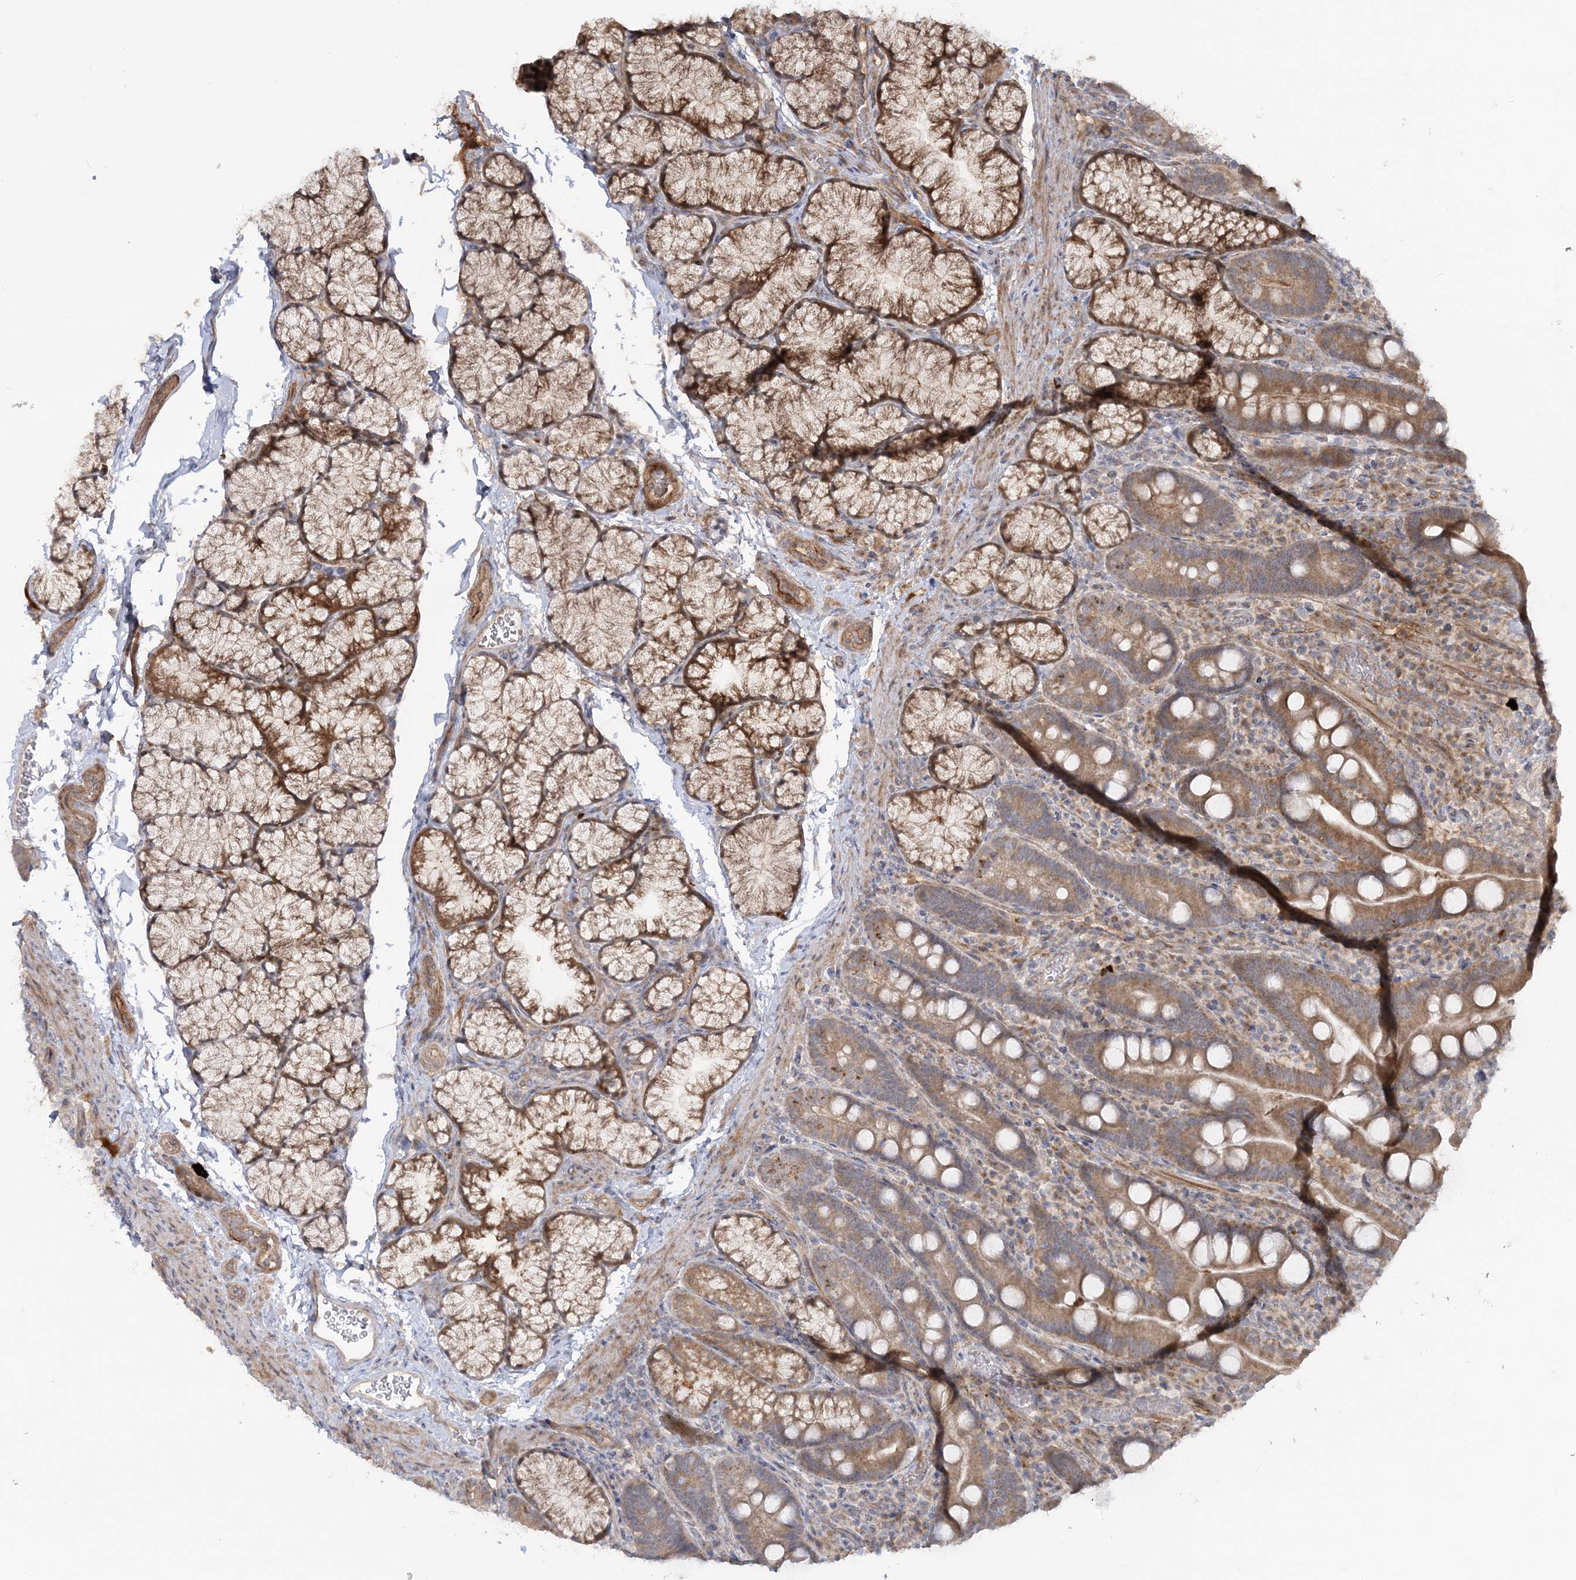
{"staining": {"intensity": "moderate", "quantity": ">75%", "location": "cytoplasmic/membranous"}, "tissue": "duodenum", "cell_type": "Glandular cells", "image_type": "normal", "snomed": [{"axis": "morphology", "description": "Normal tissue, NOS"}, {"axis": "topography", "description": "Duodenum"}], "caption": "This image demonstrates immunohistochemistry (IHC) staining of normal human duodenum, with medium moderate cytoplasmic/membranous expression in about >75% of glandular cells.", "gene": "MOCS2", "patient": {"sex": "male", "age": 35}}